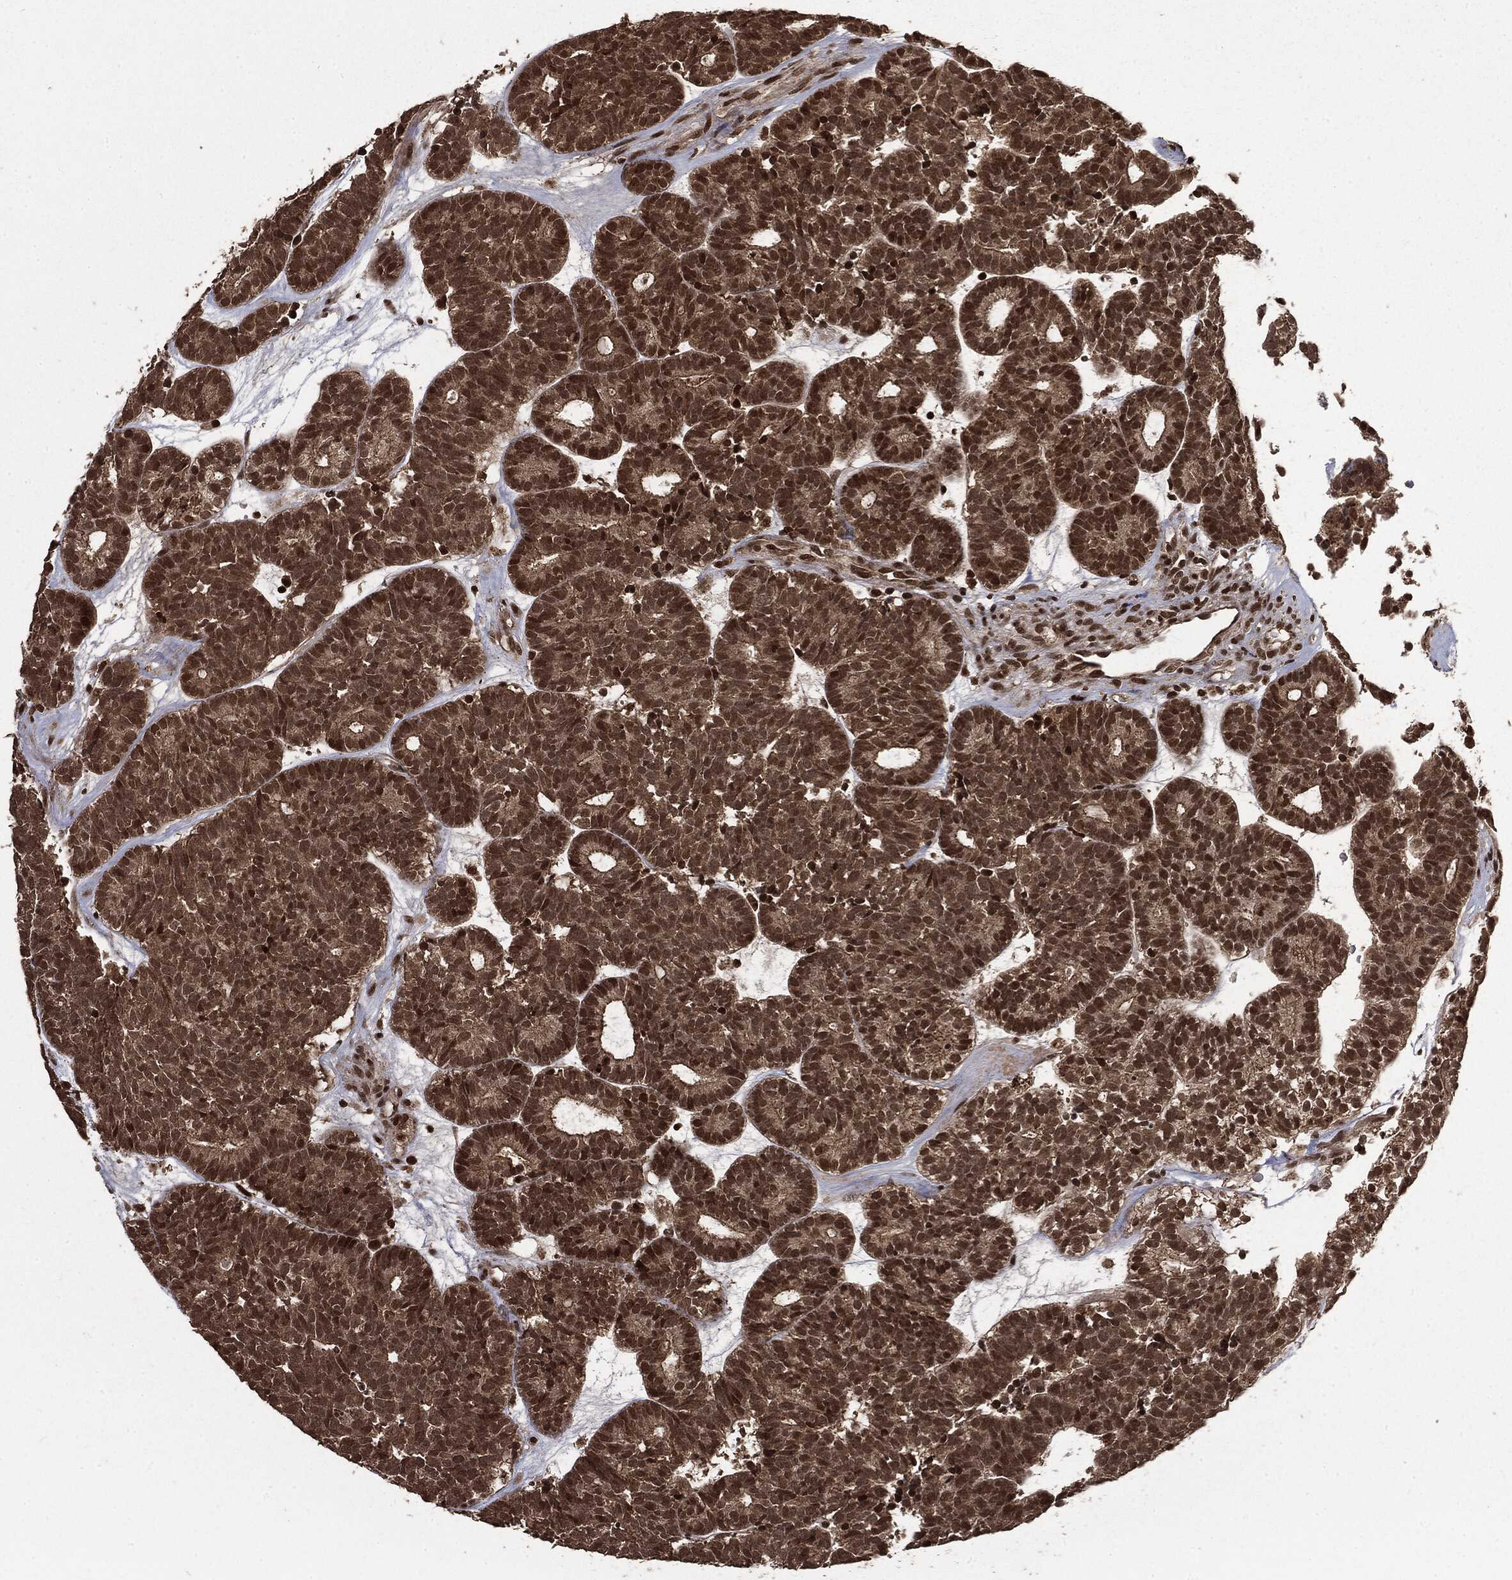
{"staining": {"intensity": "moderate", "quantity": ">75%", "location": "nuclear"}, "tissue": "head and neck cancer", "cell_type": "Tumor cells", "image_type": "cancer", "snomed": [{"axis": "morphology", "description": "Adenocarcinoma, NOS"}, {"axis": "topography", "description": "Head-Neck"}], "caption": "Immunohistochemistry (IHC) of human head and neck adenocarcinoma reveals medium levels of moderate nuclear positivity in approximately >75% of tumor cells. The staining is performed using DAB brown chromogen to label protein expression. The nuclei are counter-stained blue using hematoxylin.", "gene": "CTDP1", "patient": {"sex": "female", "age": 81}}